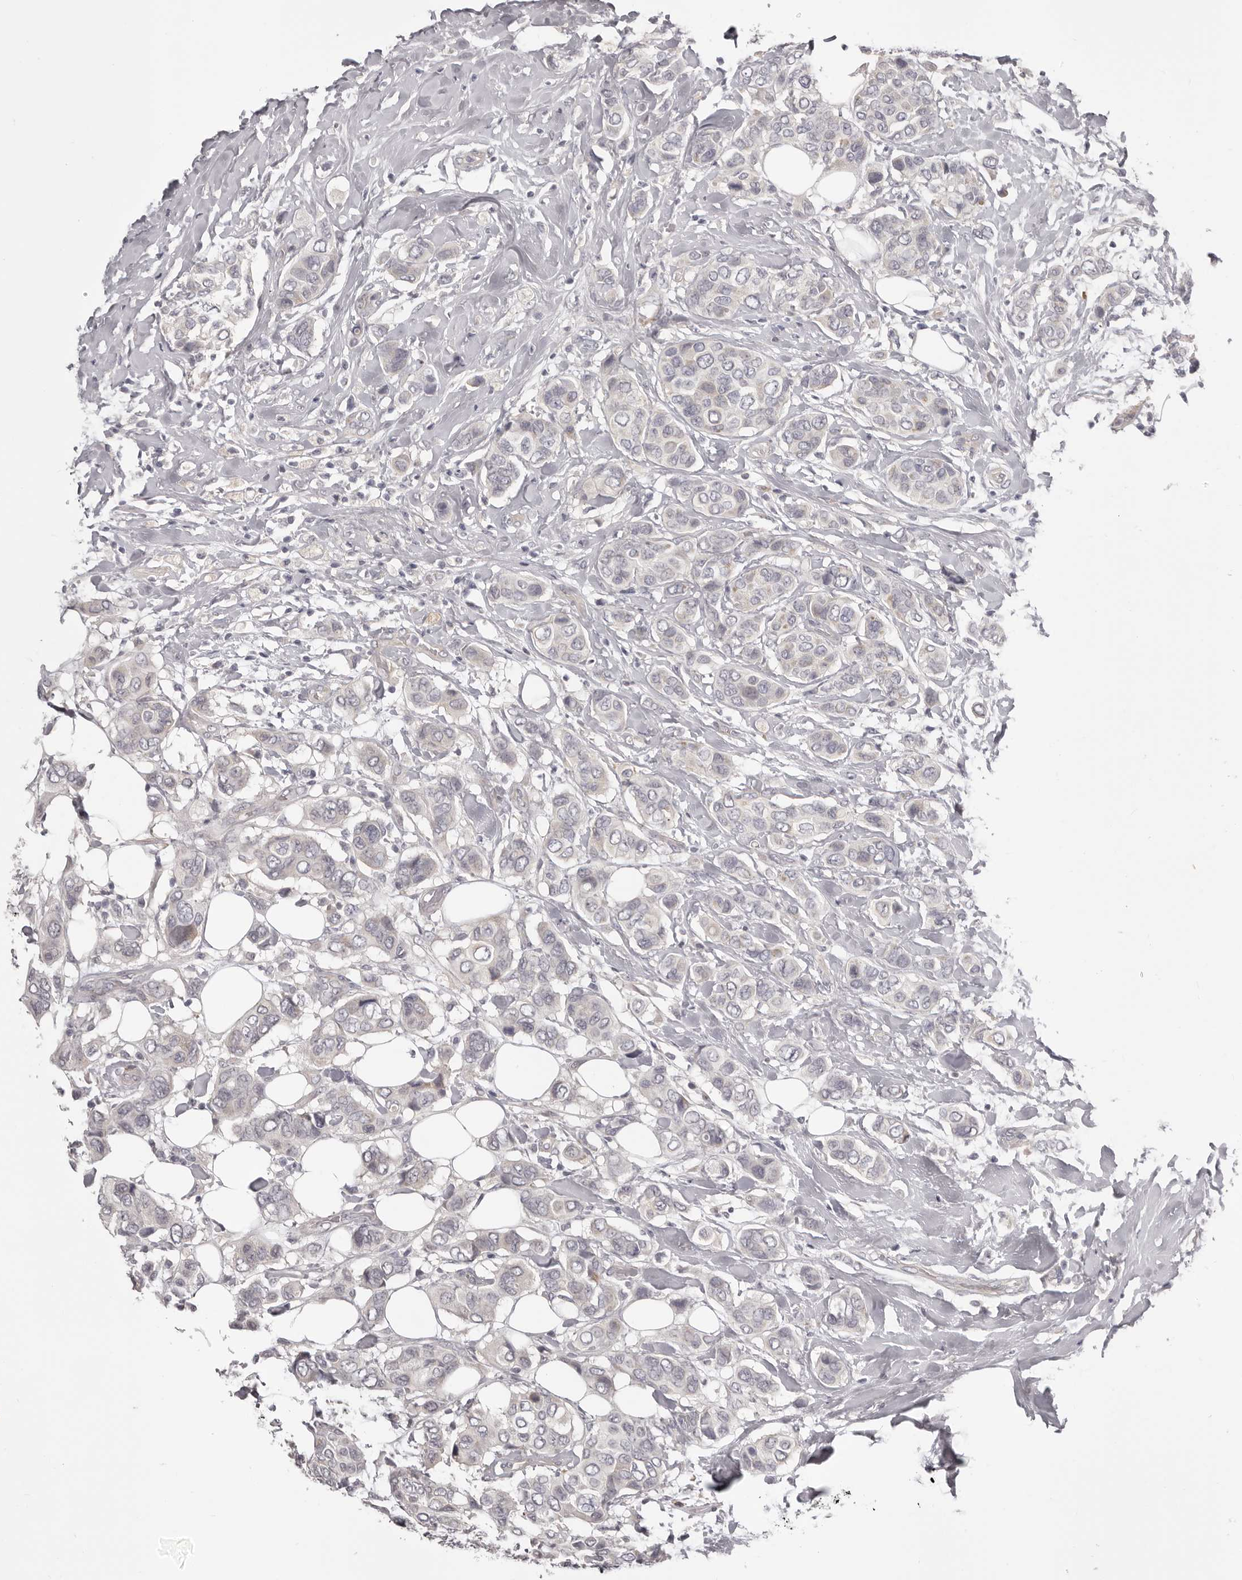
{"staining": {"intensity": "negative", "quantity": "none", "location": "none"}, "tissue": "breast cancer", "cell_type": "Tumor cells", "image_type": "cancer", "snomed": [{"axis": "morphology", "description": "Lobular carcinoma"}, {"axis": "topography", "description": "Breast"}], "caption": "DAB (3,3'-diaminobenzidine) immunohistochemical staining of human breast lobular carcinoma exhibits no significant staining in tumor cells.", "gene": "OTUD3", "patient": {"sex": "female", "age": 51}}